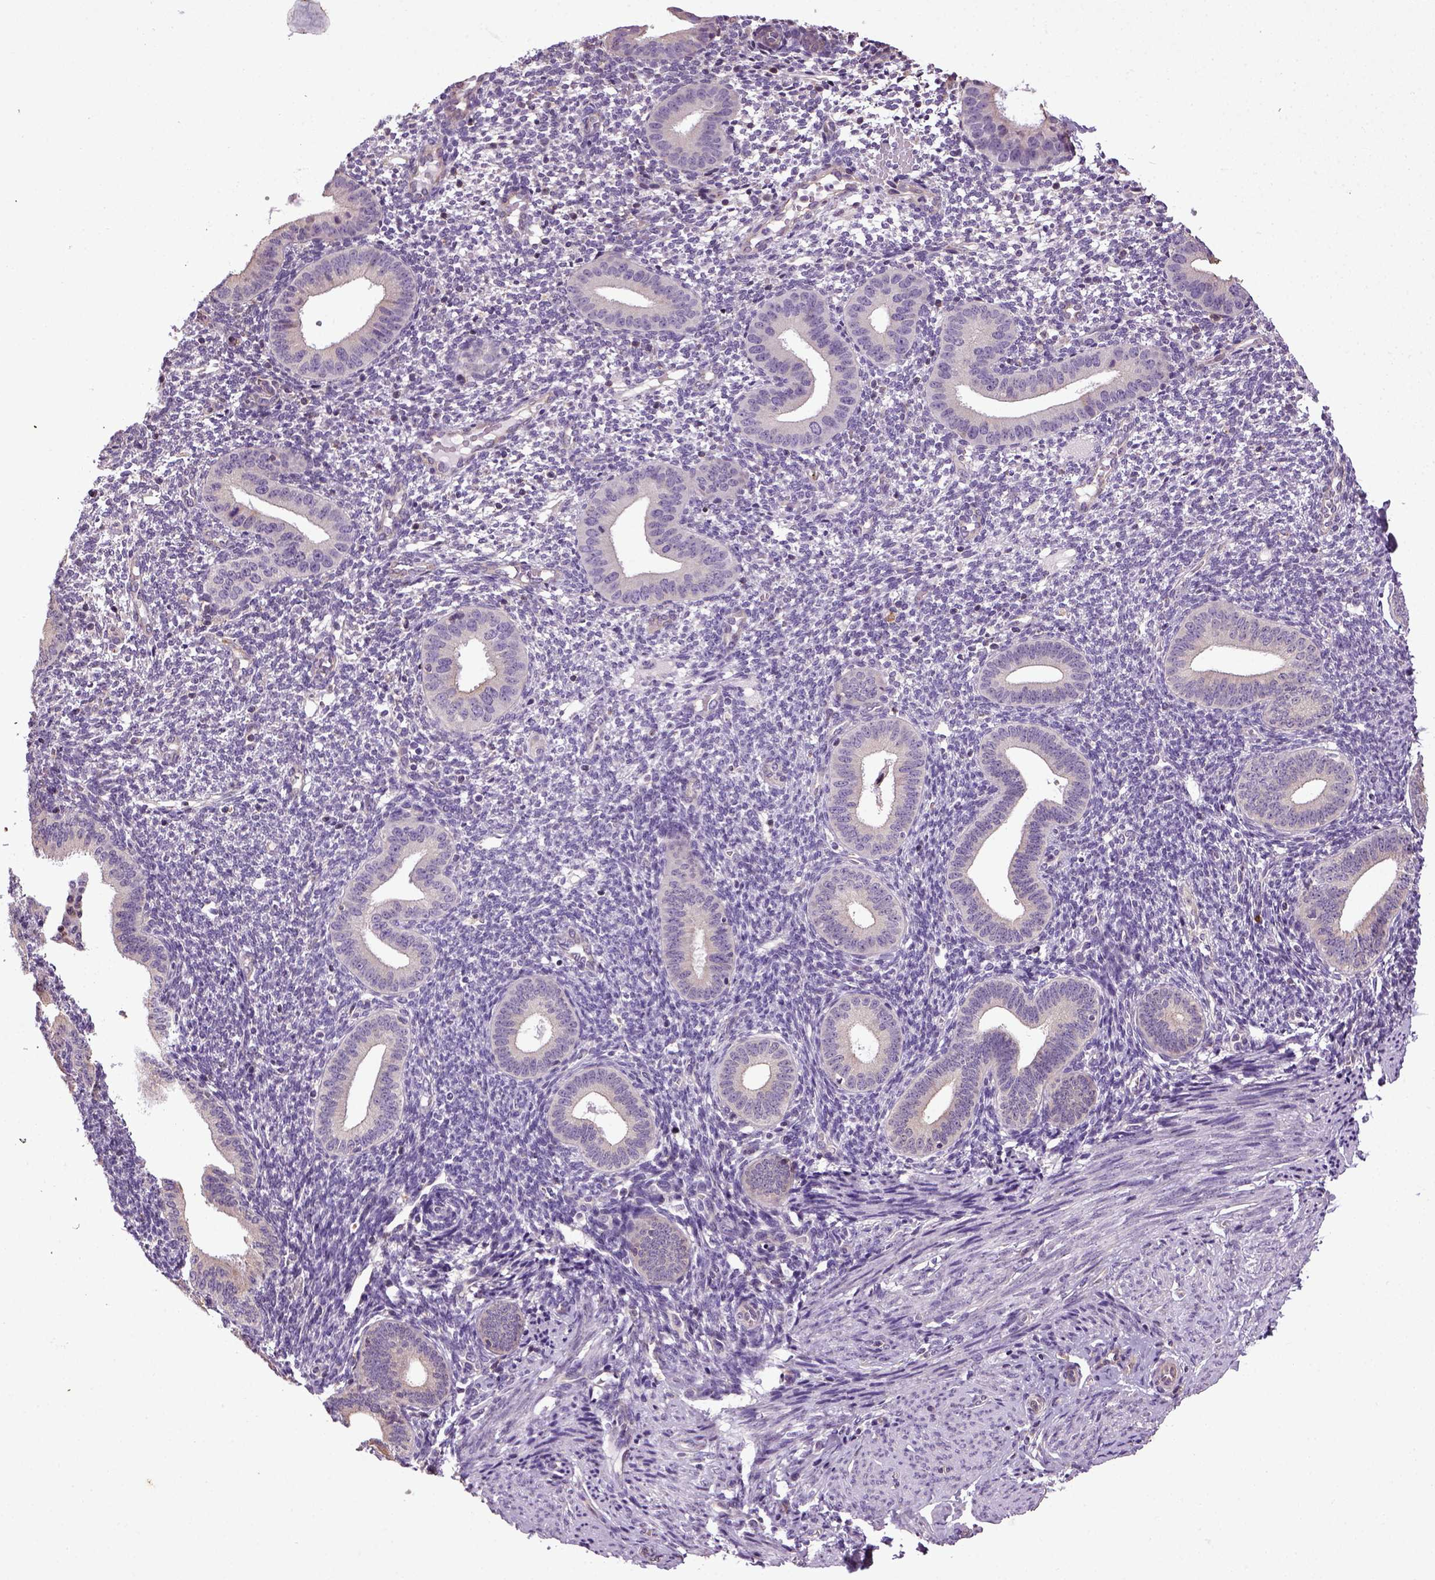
{"staining": {"intensity": "negative", "quantity": "none", "location": "none"}, "tissue": "endometrium", "cell_type": "Cells in endometrial stroma", "image_type": "normal", "snomed": [{"axis": "morphology", "description": "Normal tissue, NOS"}, {"axis": "topography", "description": "Endometrium"}], "caption": "A histopathology image of human endometrium is negative for staining in cells in endometrial stroma. (Stains: DAB IHC with hematoxylin counter stain, Microscopy: brightfield microscopy at high magnification).", "gene": "TPRG1", "patient": {"sex": "female", "age": 40}}